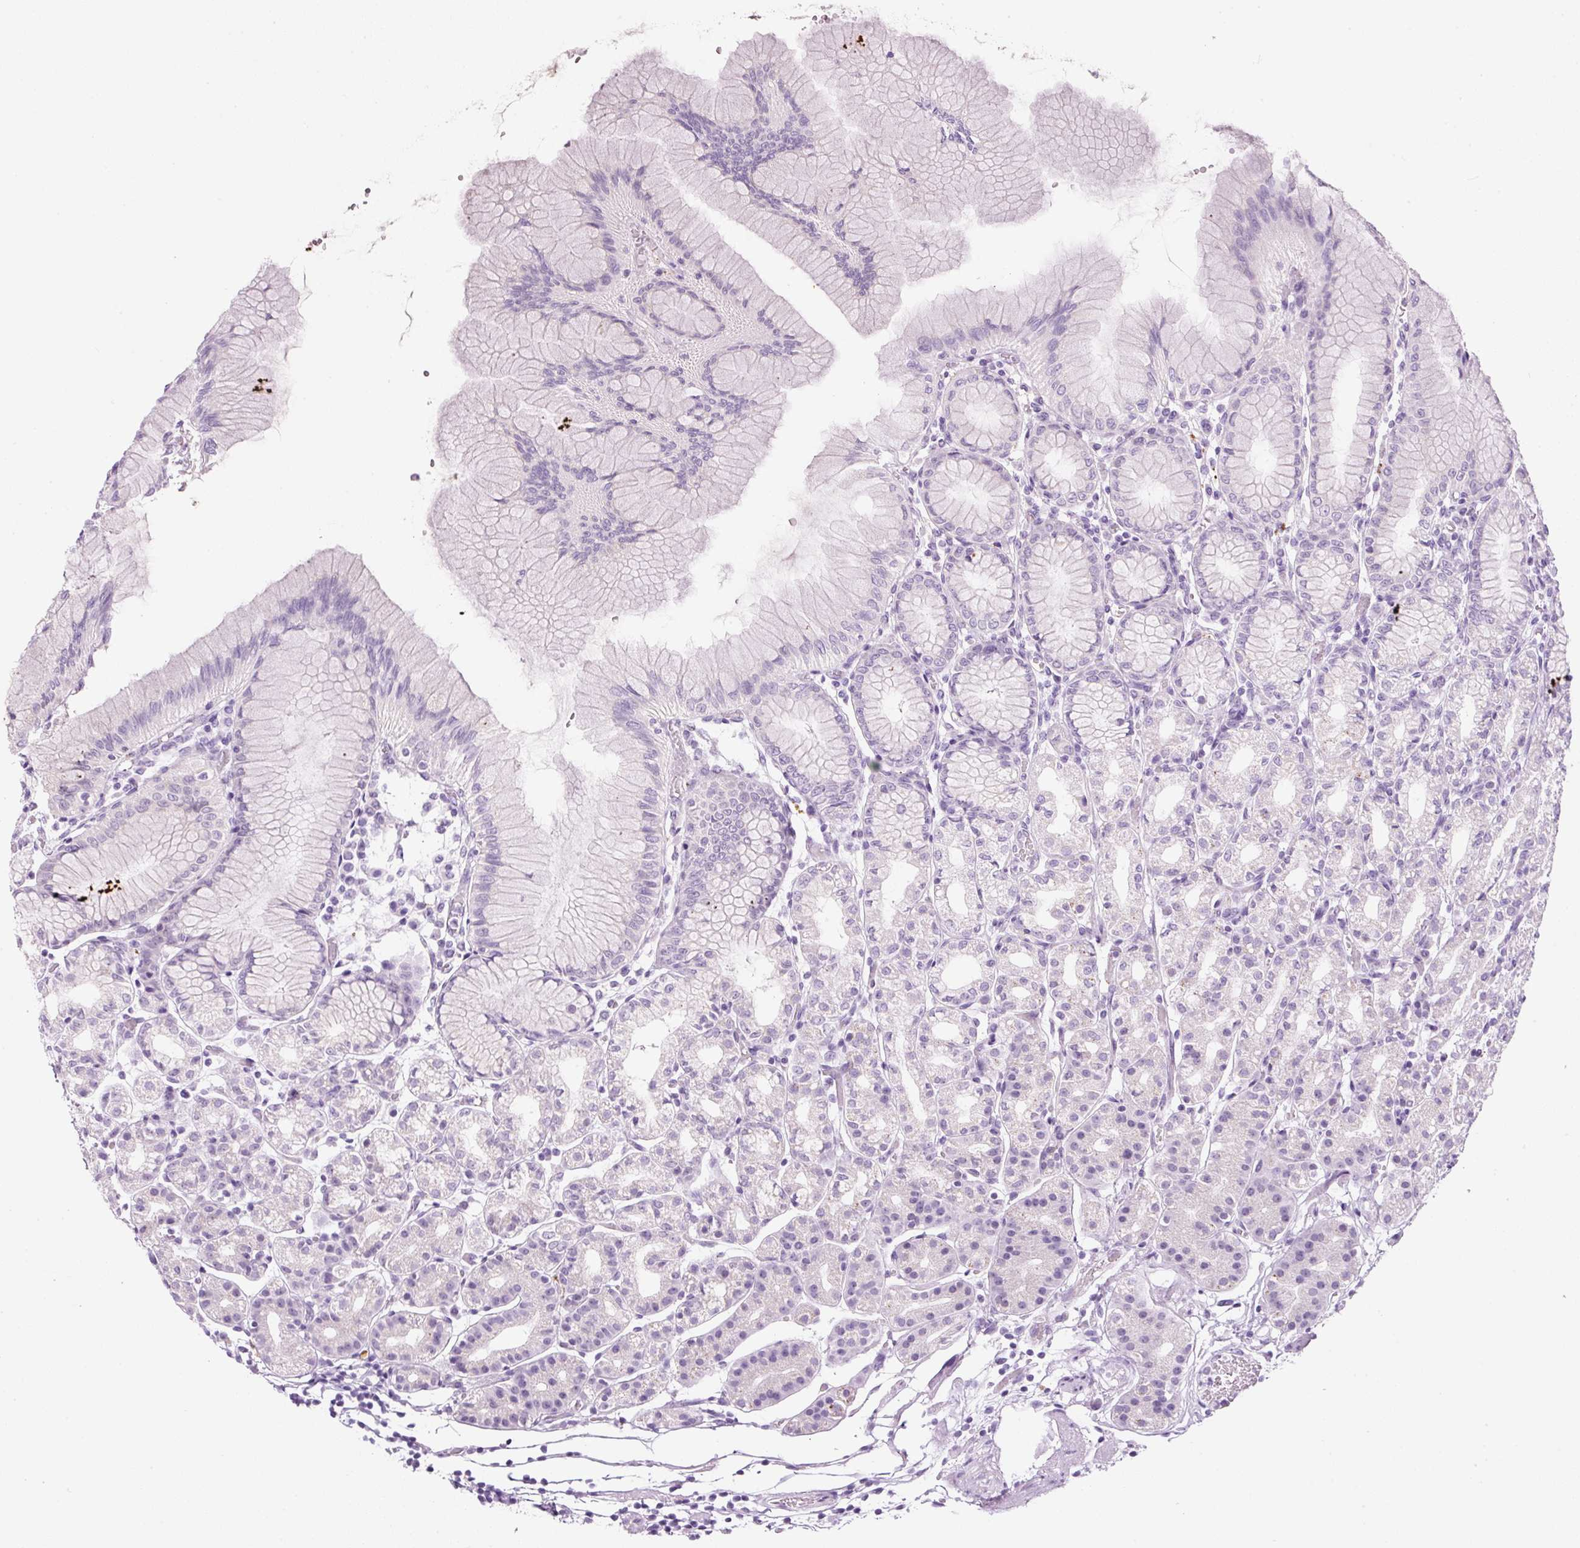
{"staining": {"intensity": "negative", "quantity": "none", "location": "none"}, "tissue": "stomach", "cell_type": "Glandular cells", "image_type": "normal", "snomed": [{"axis": "morphology", "description": "Normal tissue, NOS"}, {"axis": "topography", "description": "Stomach"}], "caption": "High power microscopy micrograph of an IHC micrograph of benign stomach, revealing no significant staining in glandular cells. (DAB (3,3'-diaminobenzidine) immunohistochemistry (IHC) visualized using brightfield microscopy, high magnification).", "gene": "ZNF639", "patient": {"sex": "female", "age": 57}}